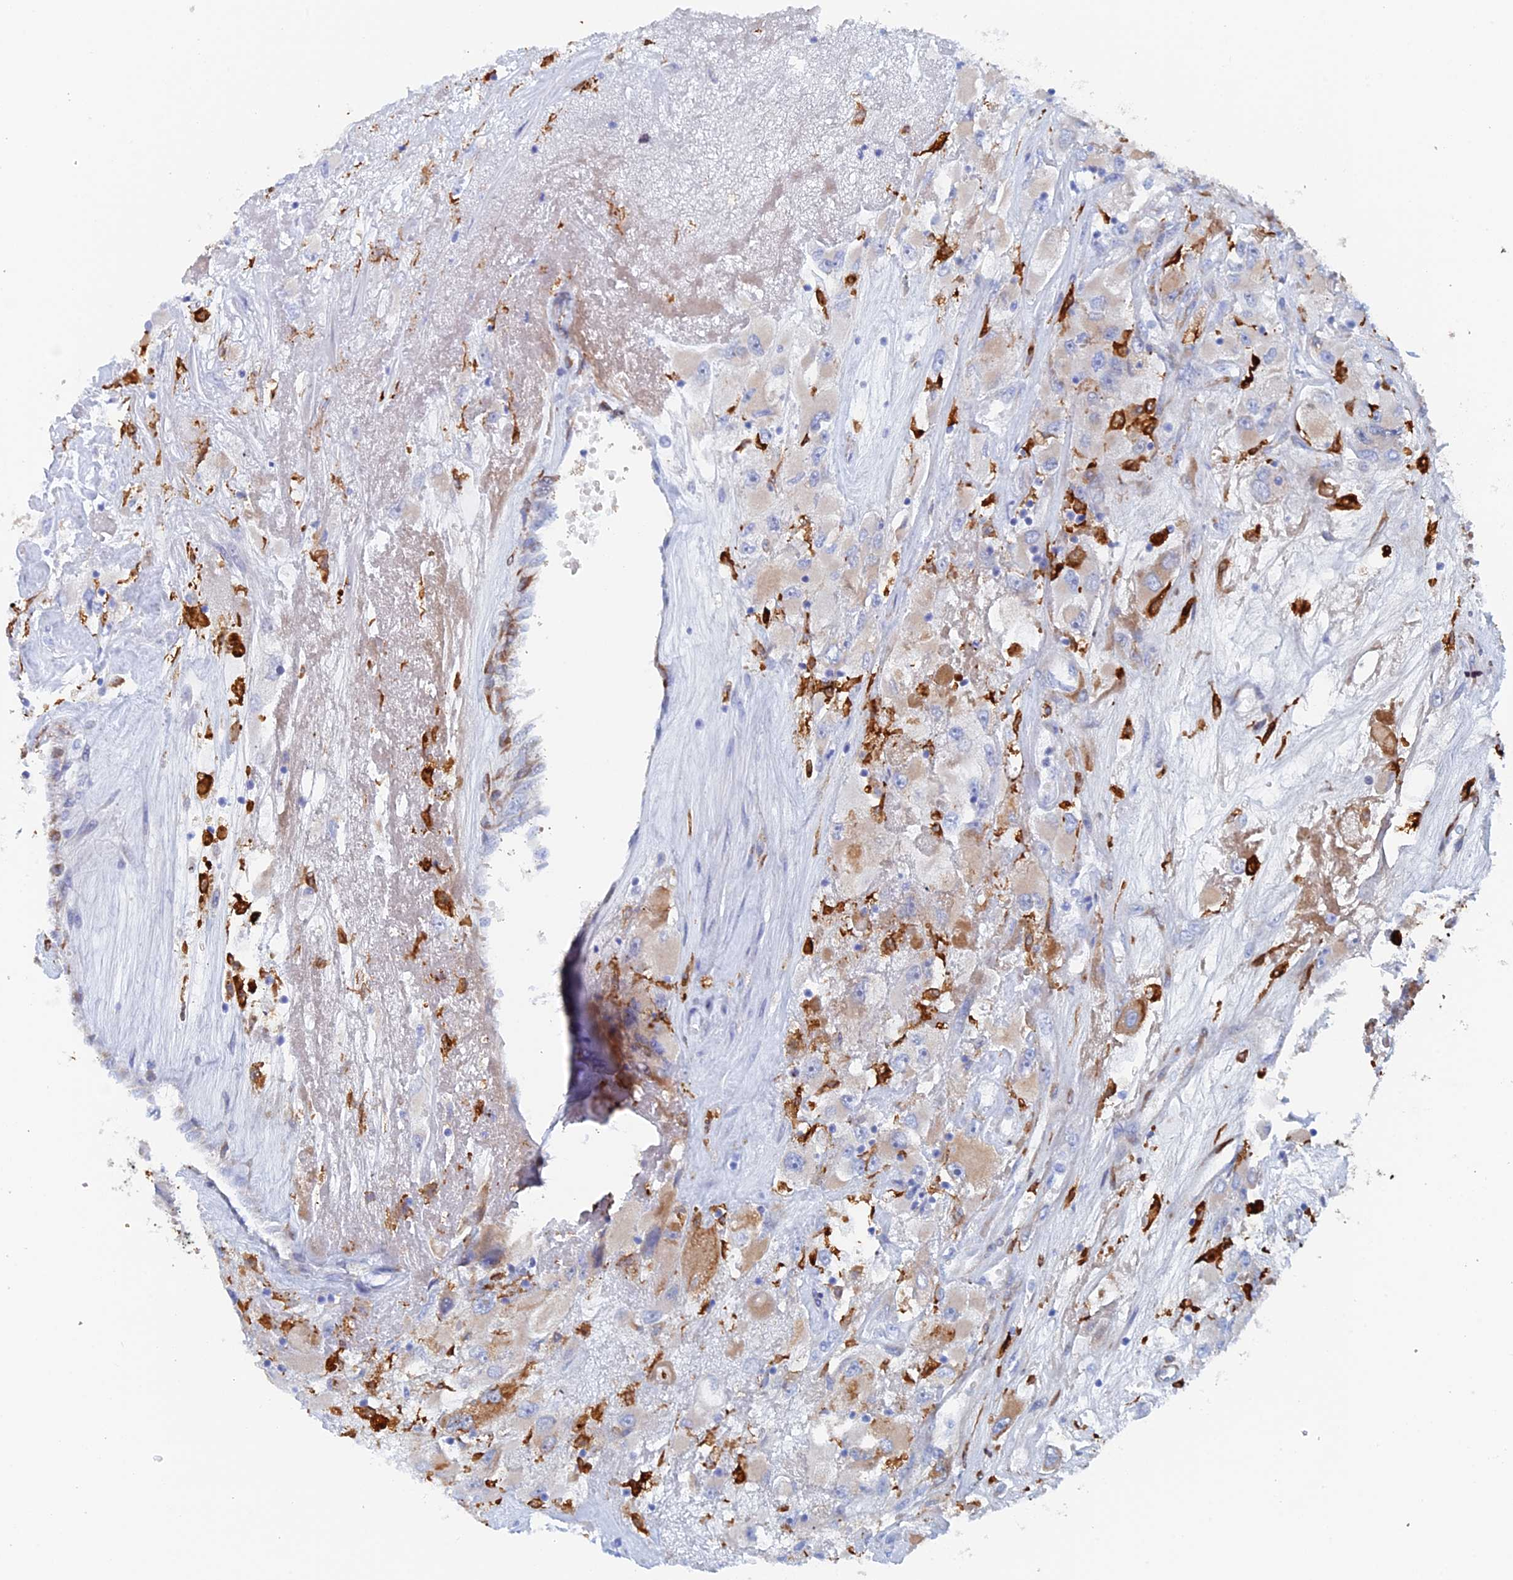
{"staining": {"intensity": "weak", "quantity": "<25%", "location": "cytoplasmic/membranous"}, "tissue": "renal cancer", "cell_type": "Tumor cells", "image_type": "cancer", "snomed": [{"axis": "morphology", "description": "Adenocarcinoma, NOS"}, {"axis": "topography", "description": "Kidney"}], "caption": "High power microscopy micrograph of an IHC photomicrograph of renal cancer (adenocarcinoma), revealing no significant staining in tumor cells.", "gene": "COG7", "patient": {"sex": "female", "age": 52}}